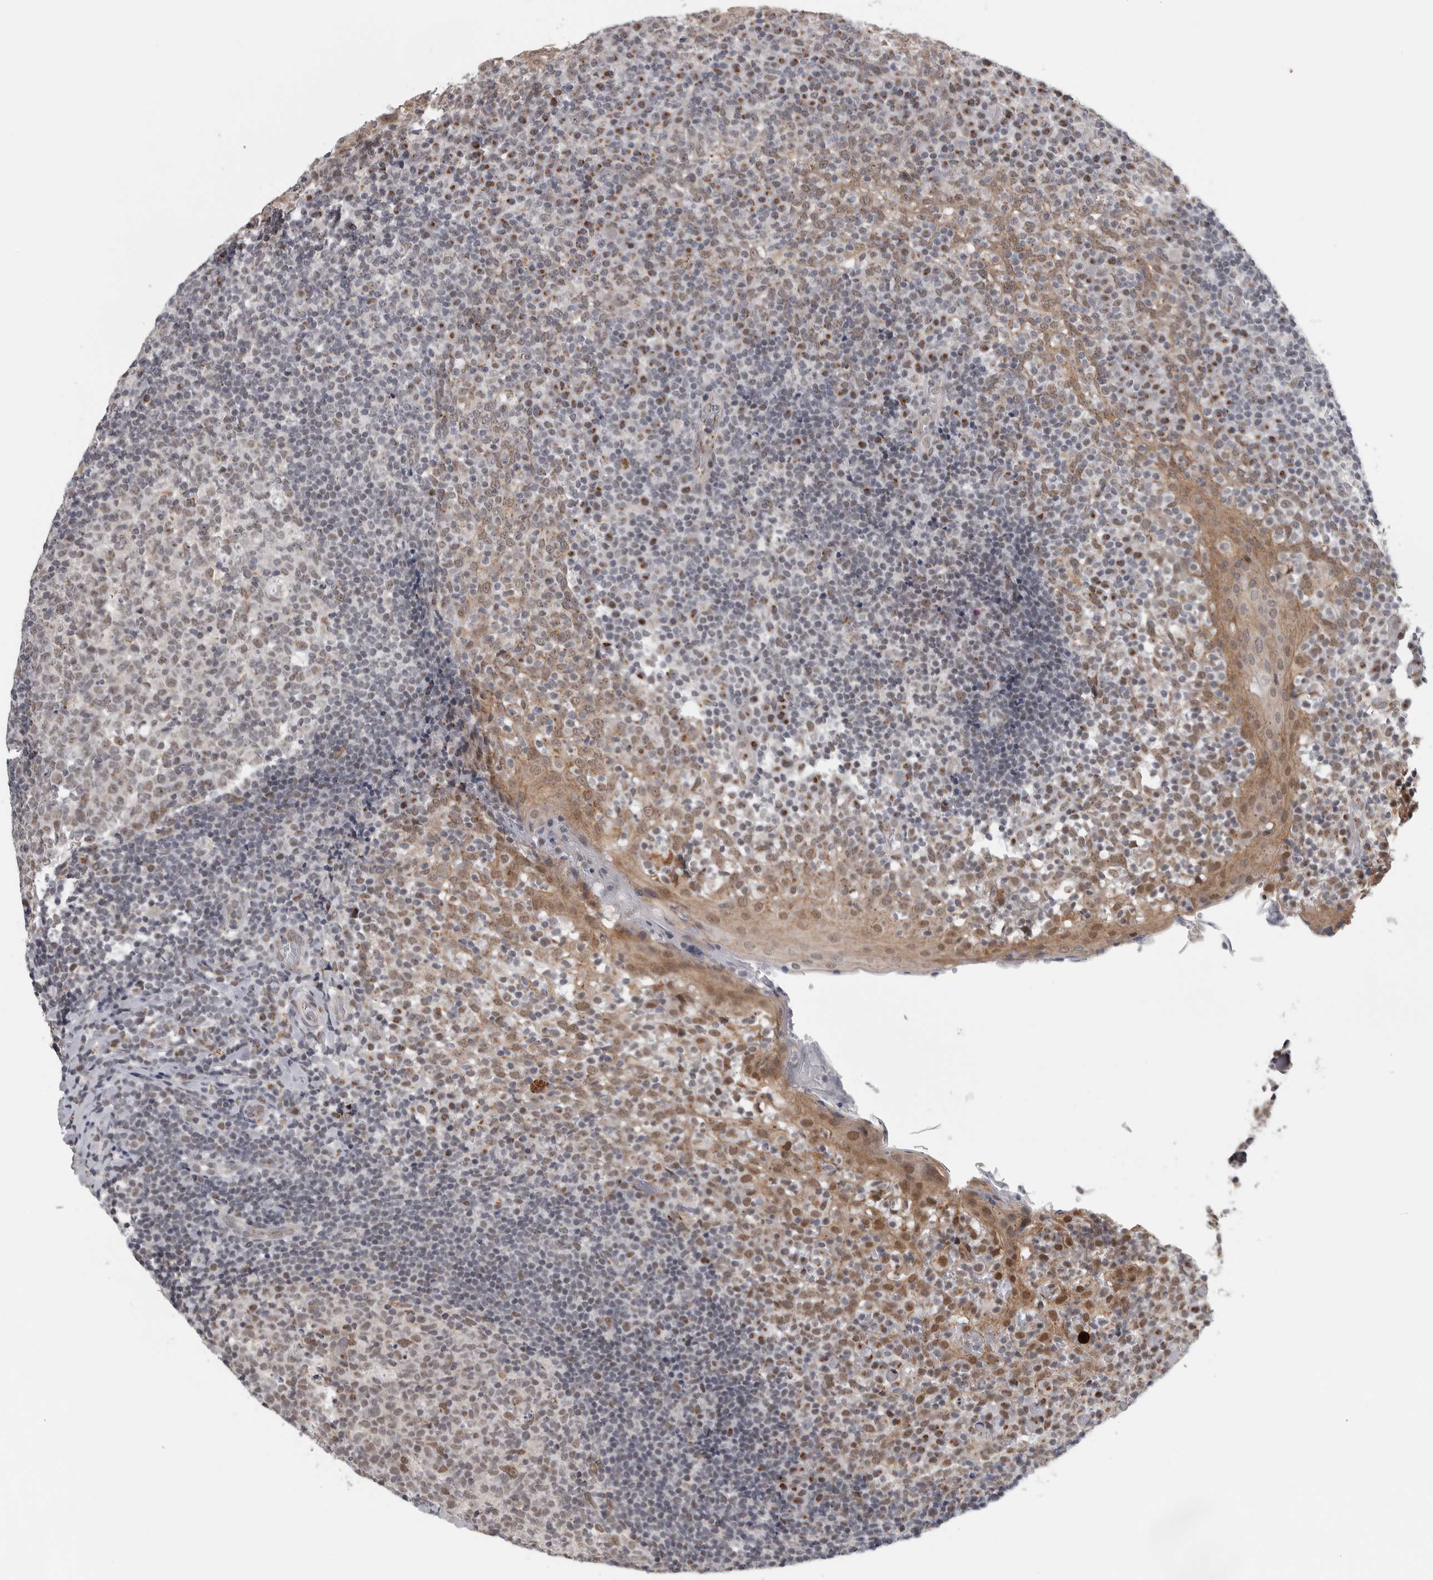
{"staining": {"intensity": "weak", "quantity": ">75%", "location": "nuclear"}, "tissue": "tonsil", "cell_type": "Germinal center cells", "image_type": "normal", "snomed": [{"axis": "morphology", "description": "Normal tissue, NOS"}, {"axis": "topography", "description": "Tonsil"}], "caption": "High-power microscopy captured an immunohistochemistry micrograph of unremarkable tonsil, revealing weak nuclear expression in about >75% of germinal center cells. (IHC, brightfield microscopy, high magnification).", "gene": "ZMYND8", "patient": {"sex": "female", "age": 19}}